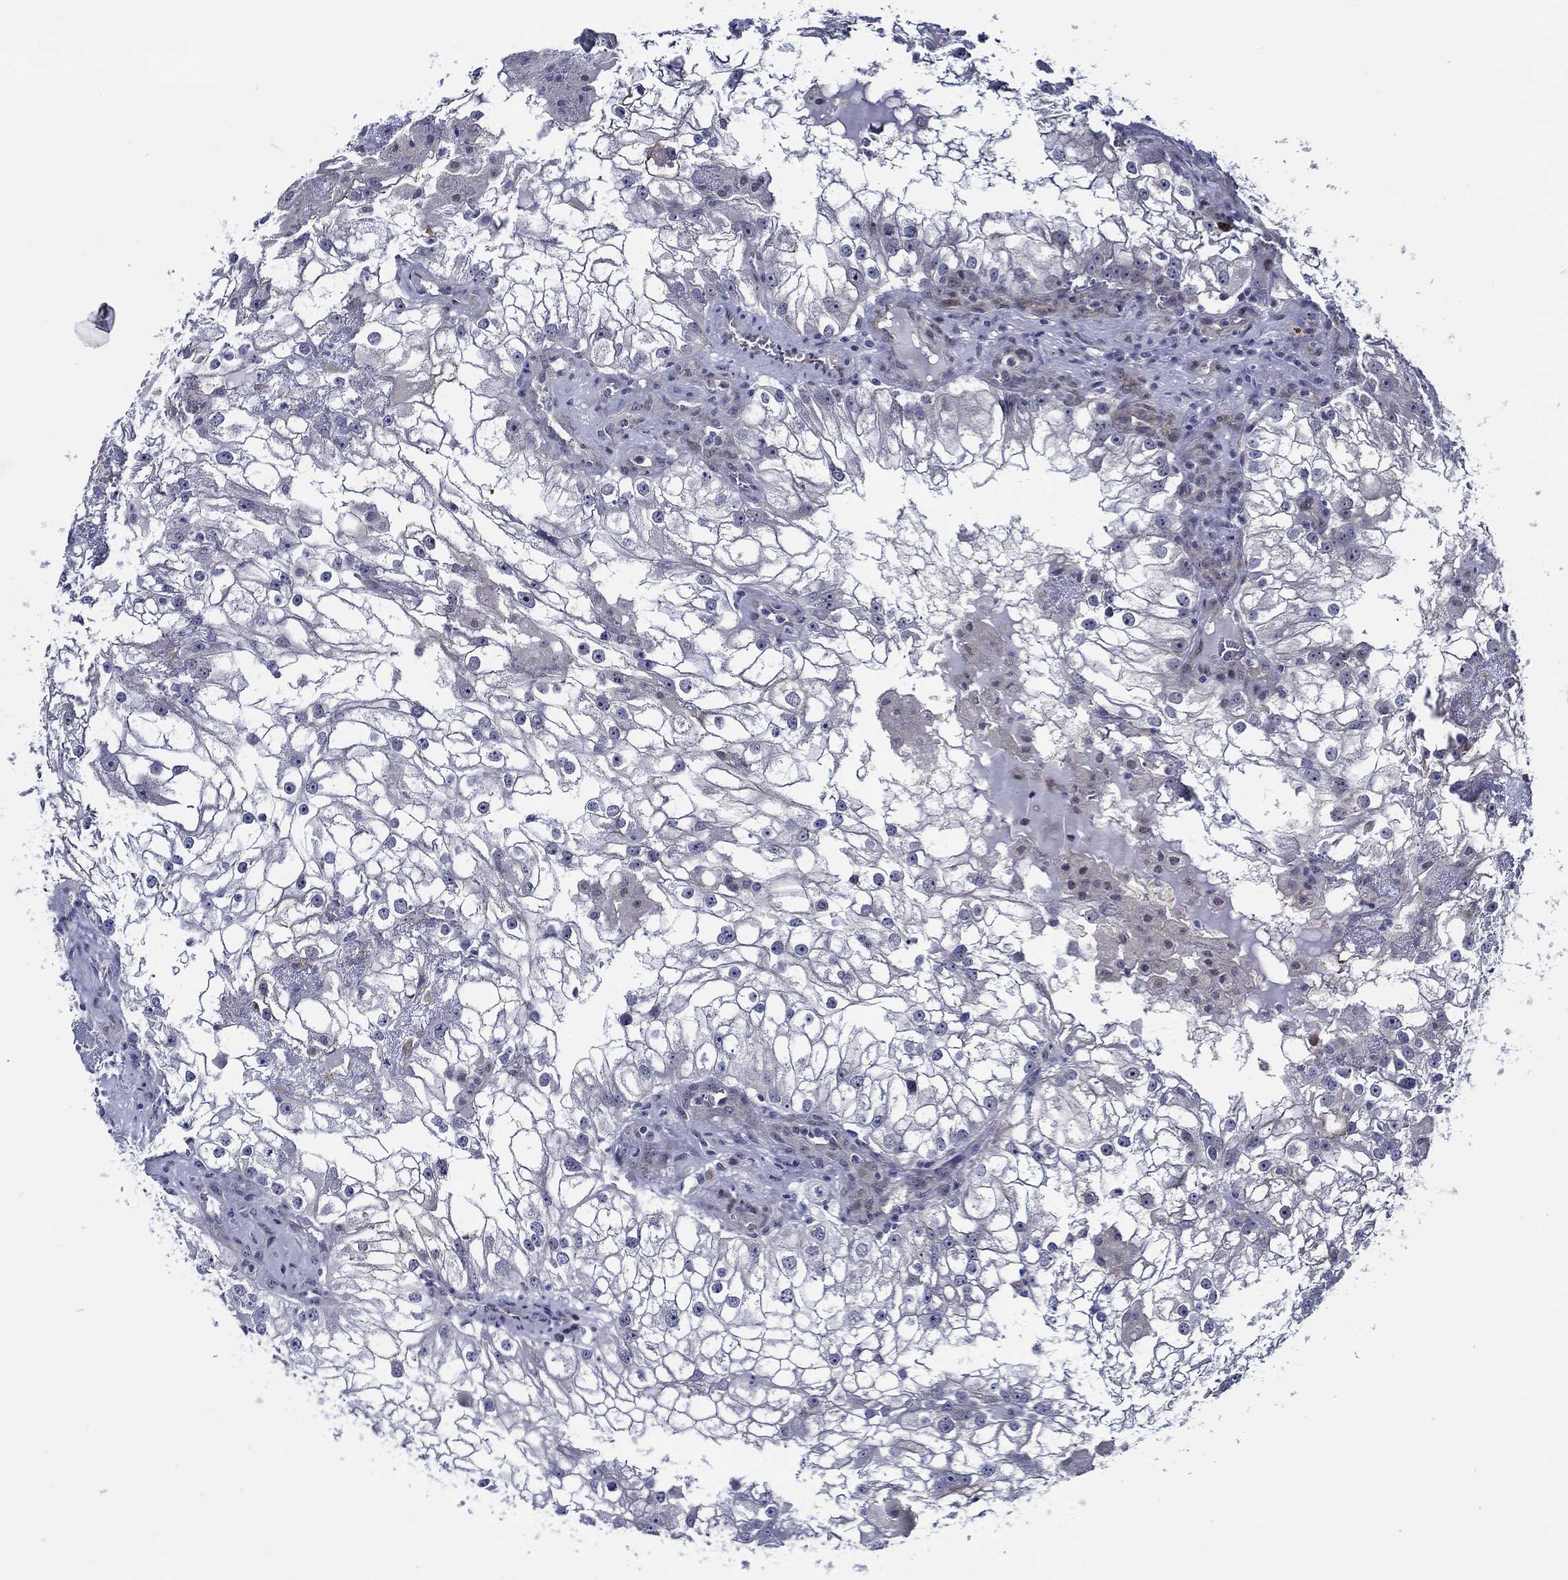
{"staining": {"intensity": "negative", "quantity": "none", "location": "none"}, "tissue": "renal cancer", "cell_type": "Tumor cells", "image_type": "cancer", "snomed": [{"axis": "morphology", "description": "Adenocarcinoma, NOS"}, {"axis": "topography", "description": "Kidney"}], "caption": "The immunohistochemistry photomicrograph has no significant expression in tumor cells of renal cancer tissue.", "gene": "C8orf48", "patient": {"sex": "male", "age": 59}}